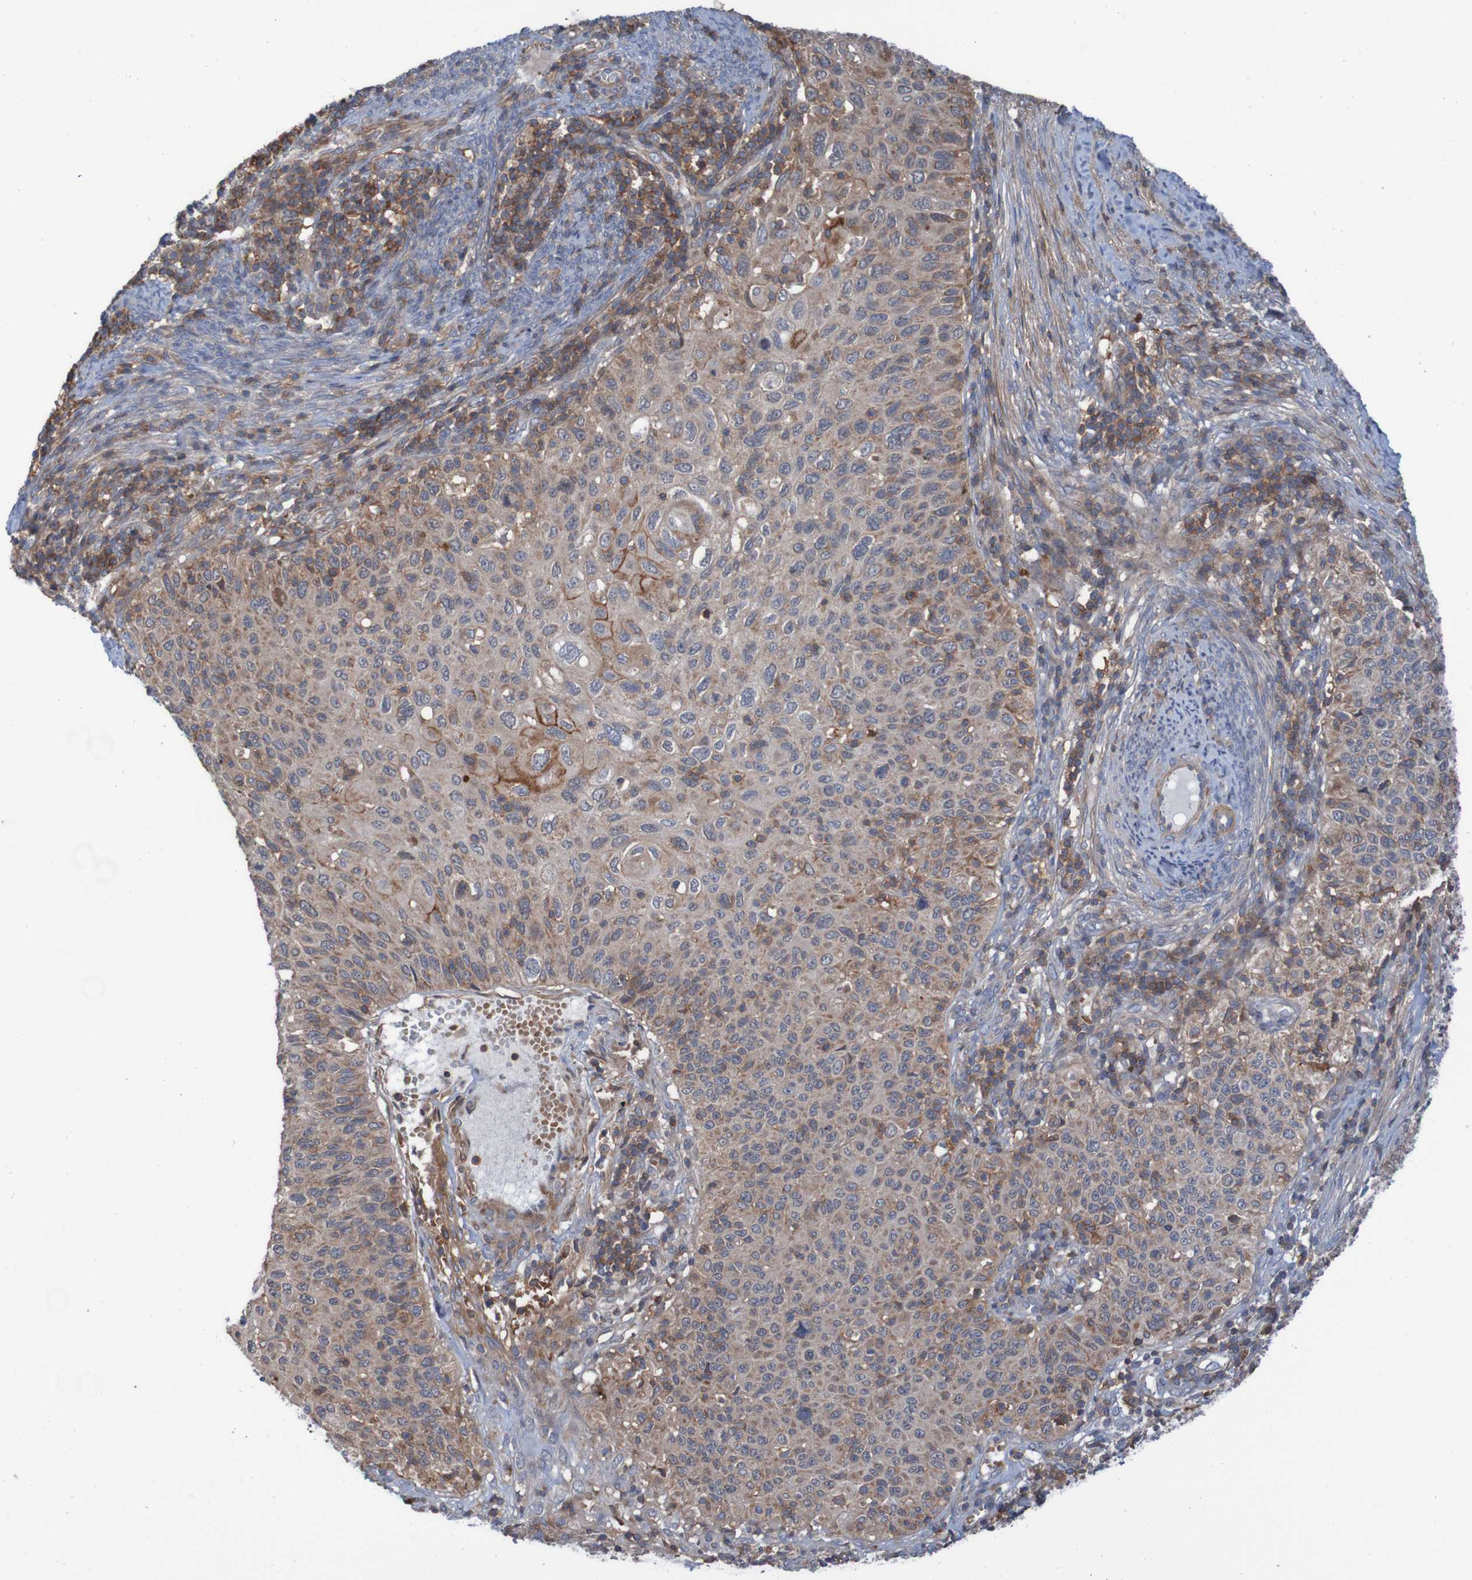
{"staining": {"intensity": "moderate", "quantity": ">75%", "location": "cytoplasmic/membranous"}, "tissue": "cervical cancer", "cell_type": "Tumor cells", "image_type": "cancer", "snomed": [{"axis": "morphology", "description": "Squamous cell carcinoma, NOS"}, {"axis": "topography", "description": "Cervix"}], "caption": "Moderate cytoplasmic/membranous positivity is appreciated in approximately >75% of tumor cells in cervical cancer. The protein of interest is shown in brown color, while the nuclei are stained blue.", "gene": "PDGFB", "patient": {"sex": "female", "age": 70}}